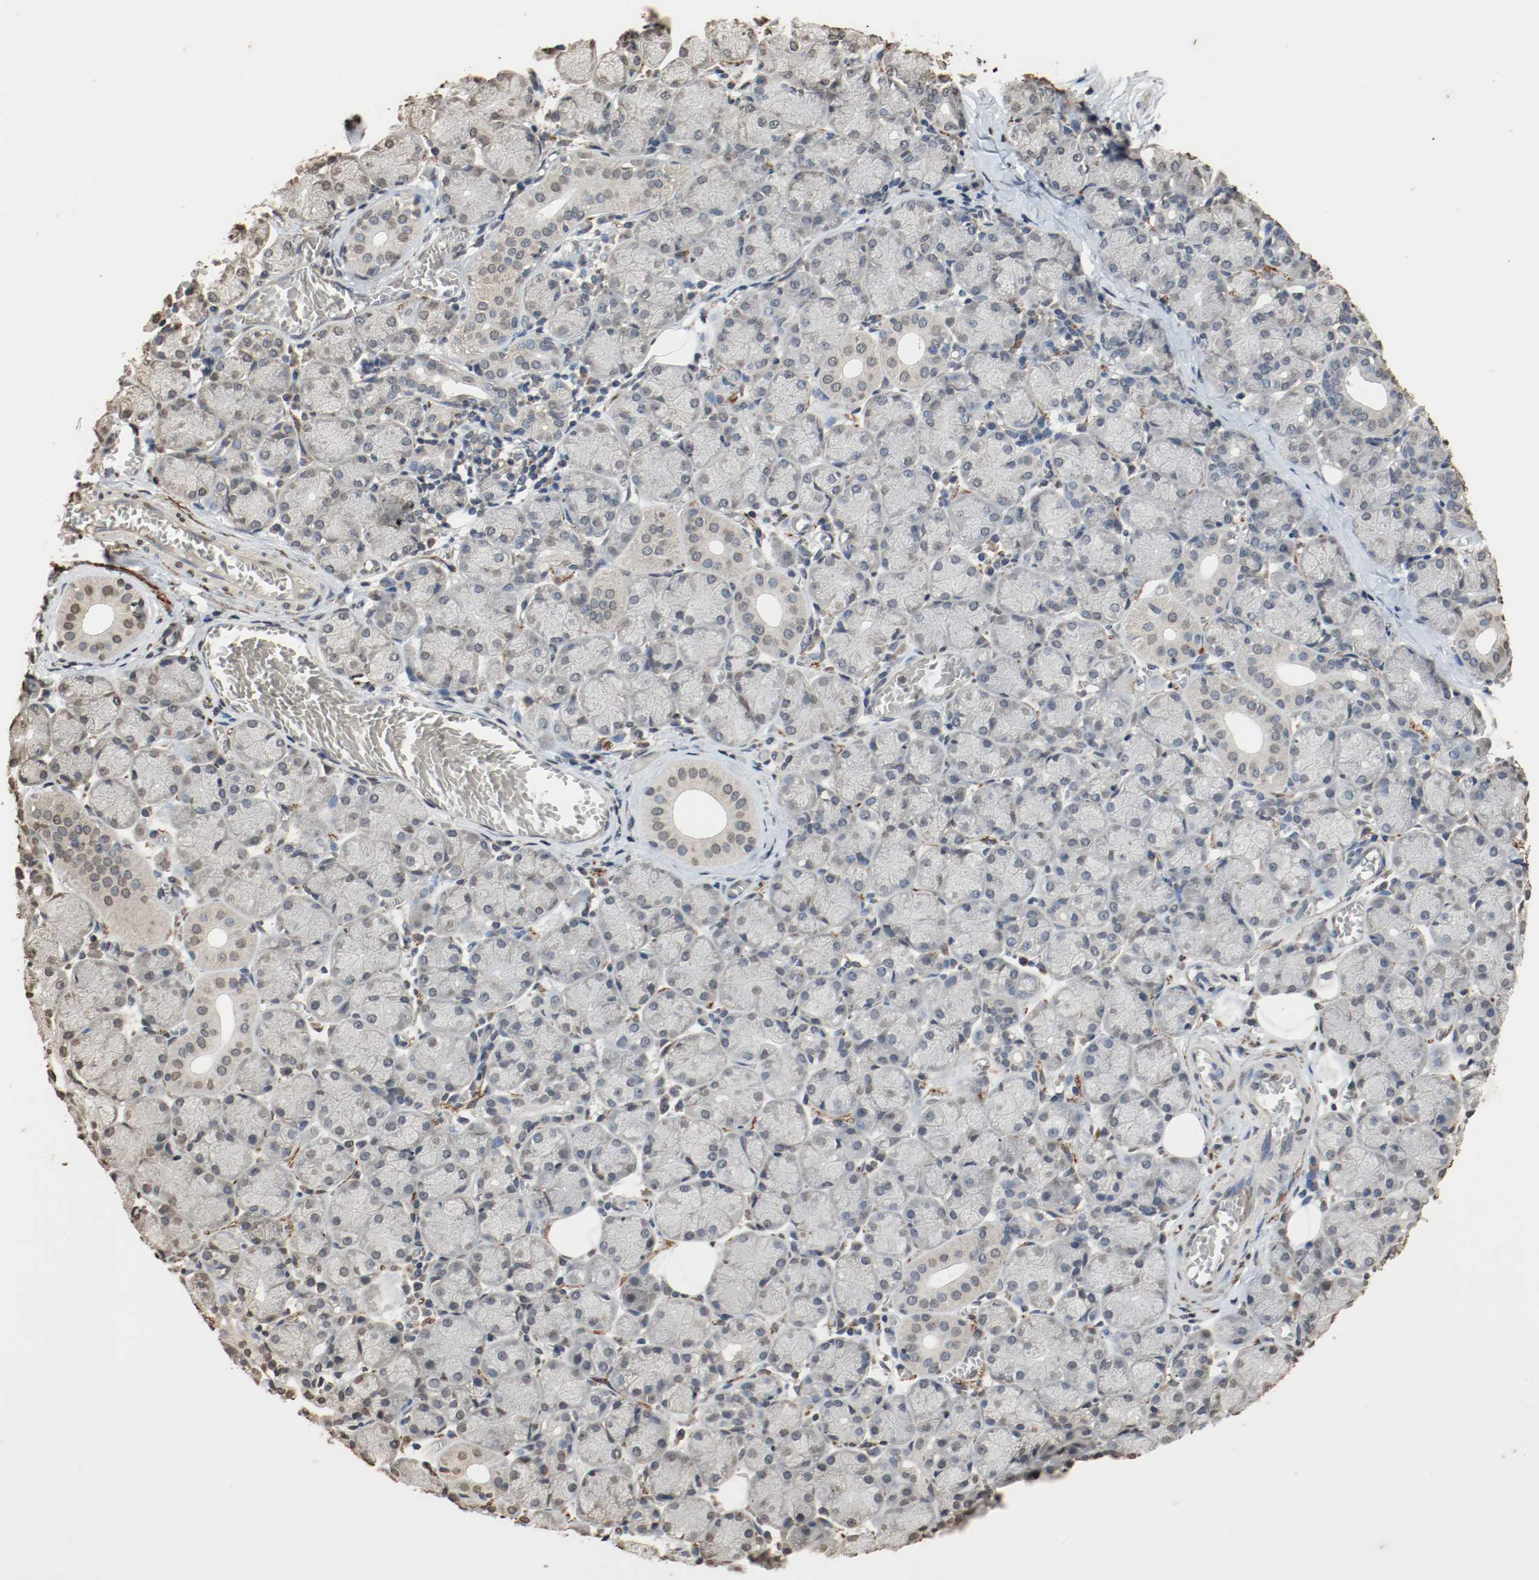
{"staining": {"intensity": "negative", "quantity": "none", "location": "none"}, "tissue": "salivary gland", "cell_type": "Glandular cells", "image_type": "normal", "snomed": [{"axis": "morphology", "description": "Normal tissue, NOS"}, {"axis": "topography", "description": "Salivary gland"}], "caption": "DAB (3,3'-diaminobenzidine) immunohistochemical staining of unremarkable human salivary gland demonstrates no significant expression in glandular cells.", "gene": "RTN4", "patient": {"sex": "female", "age": 24}}